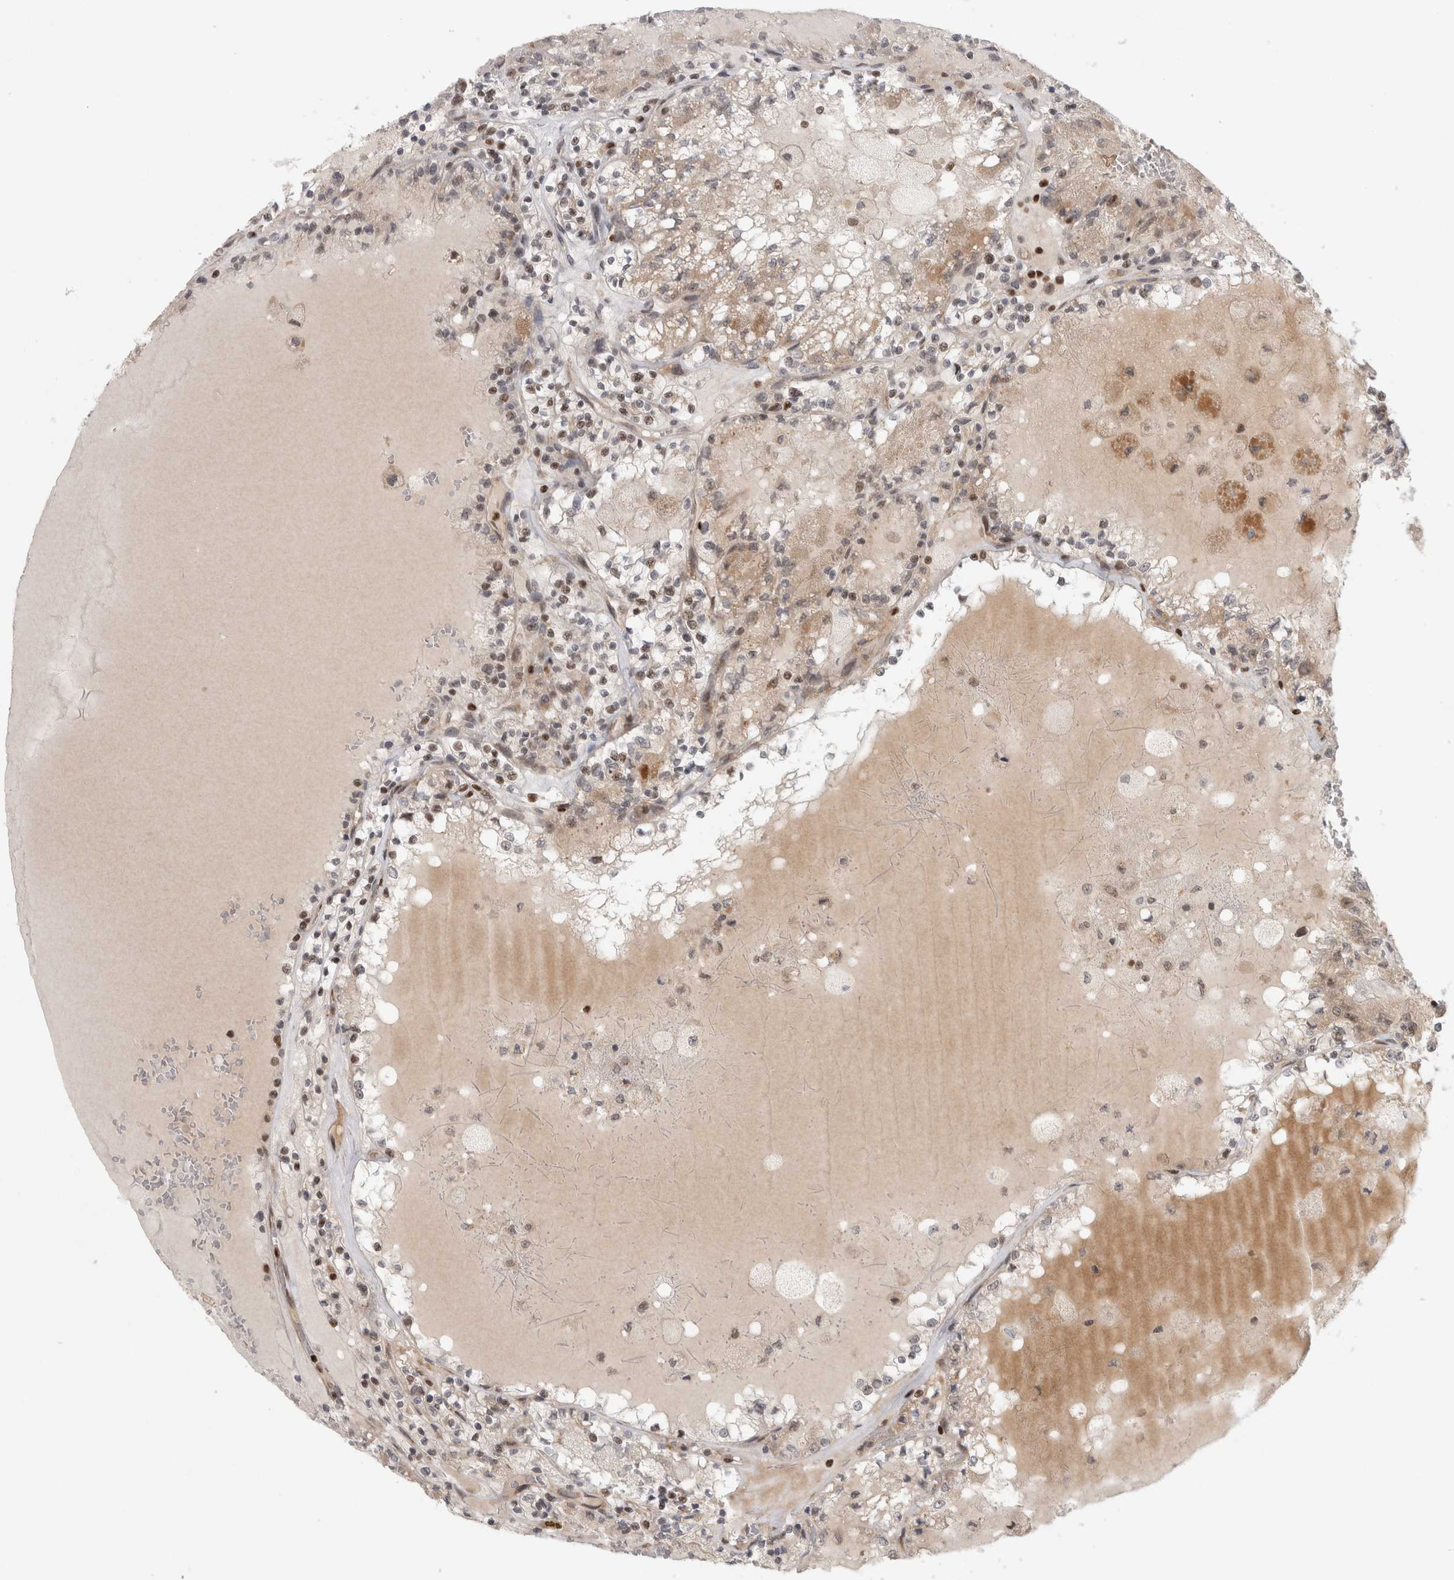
{"staining": {"intensity": "weak", "quantity": ">75%", "location": "cytoplasmic/membranous"}, "tissue": "renal cancer", "cell_type": "Tumor cells", "image_type": "cancer", "snomed": [{"axis": "morphology", "description": "Adenocarcinoma, NOS"}, {"axis": "topography", "description": "Kidney"}], "caption": "A brown stain shows weak cytoplasmic/membranous staining of a protein in renal cancer (adenocarcinoma) tumor cells.", "gene": "KDM8", "patient": {"sex": "female", "age": 56}}